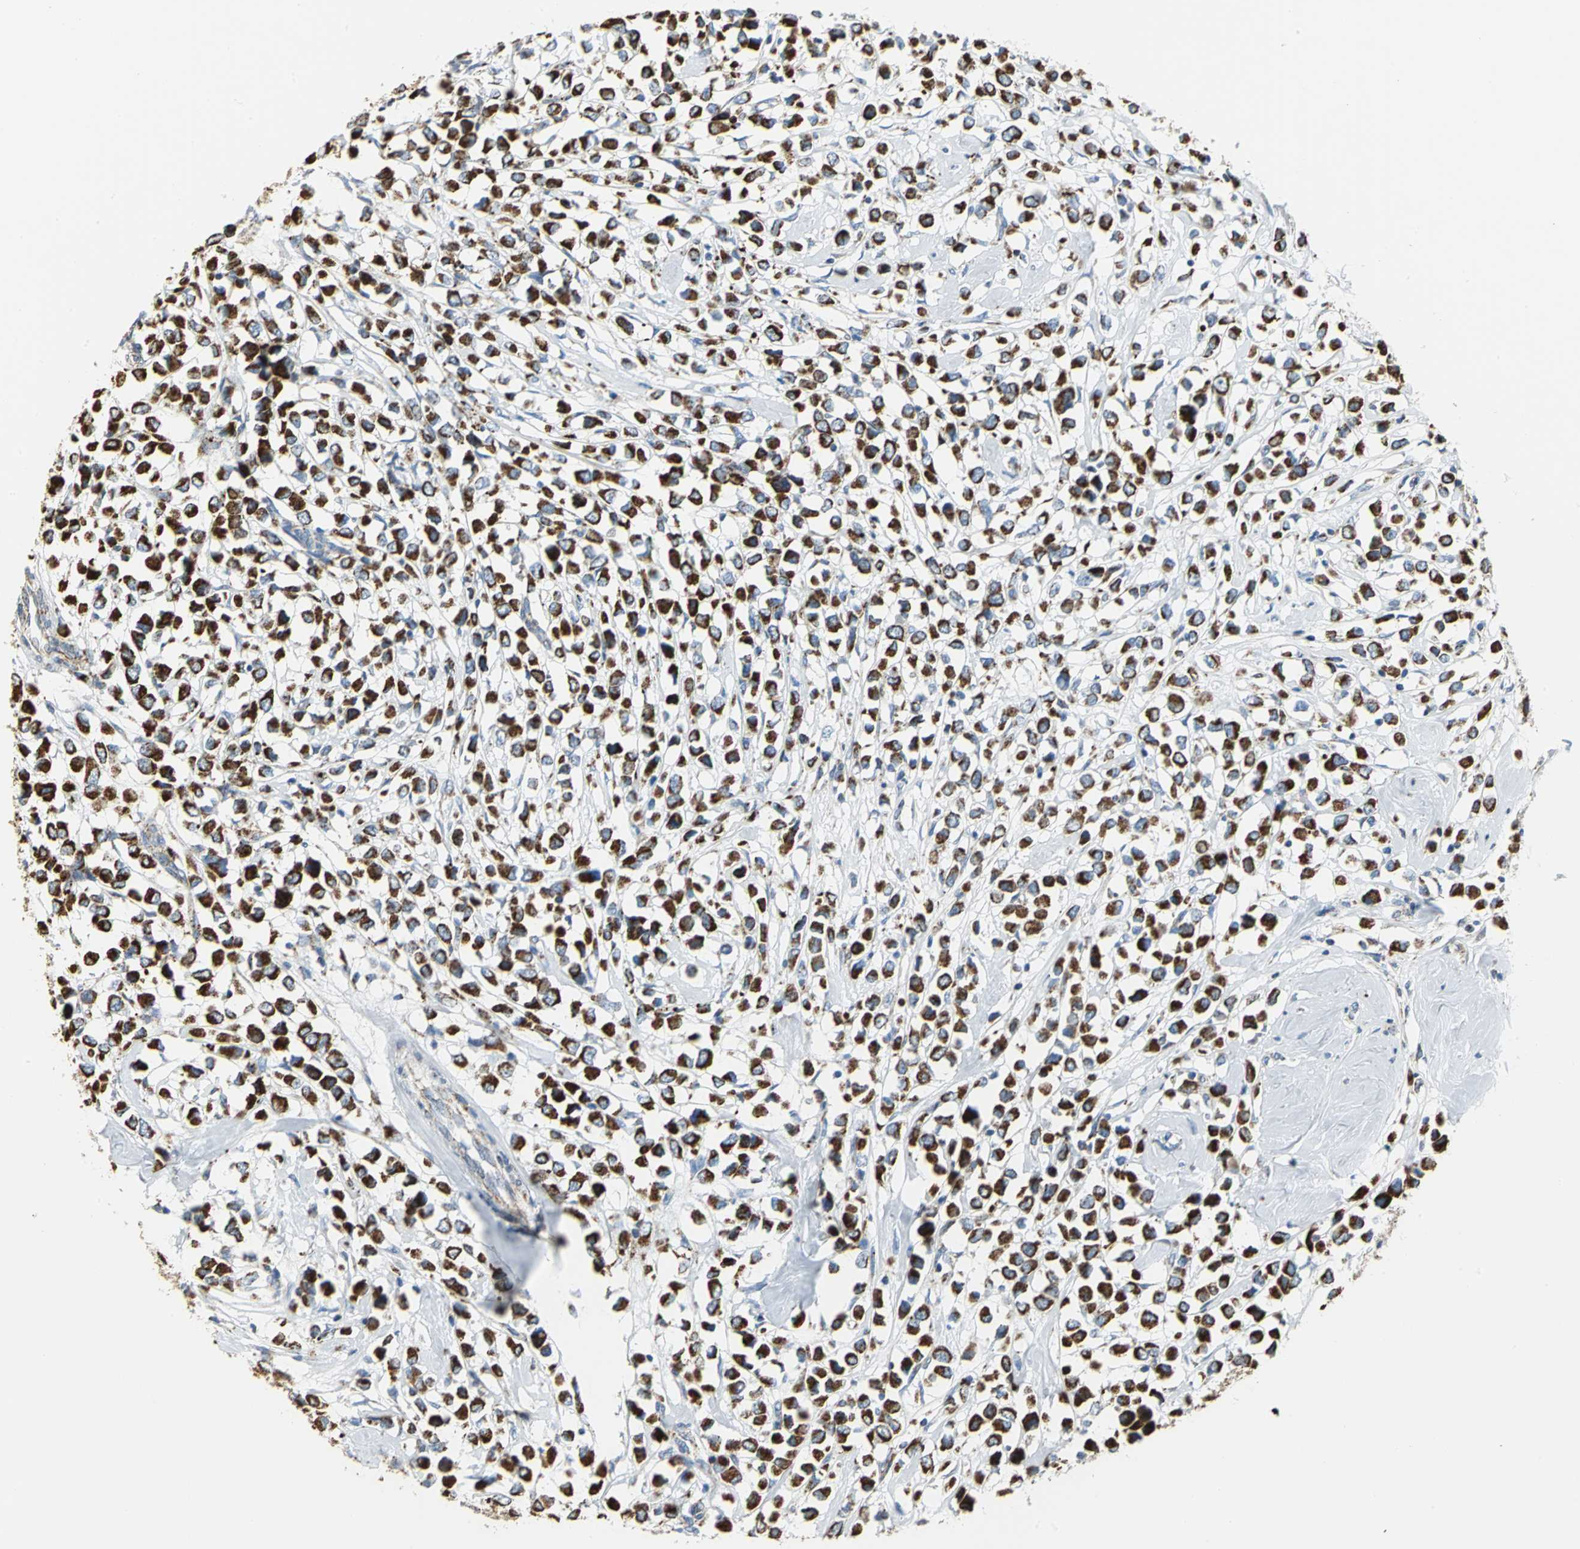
{"staining": {"intensity": "moderate", "quantity": ">75%", "location": "cytoplasmic/membranous"}, "tissue": "breast cancer", "cell_type": "Tumor cells", "image_type": "cancer", "snomed": [{"axis": "morphology", "description": "Duct carcinoma"}, {"axis": "topography", "description": "Breast"}], "caption": "High-magnification brightfield microscopy of invasive ductal carcinoma (breast) stained with DAB (3,3'-diaminobenzidine) (brown) and counterstained with hematoxylin (blue). tumor cells exhibit moderate cytoplasmic/membranous staining is identified in about>75% of cells.", "gene": "NTRK1", "patient": {"sex": "female", "age": 61}}